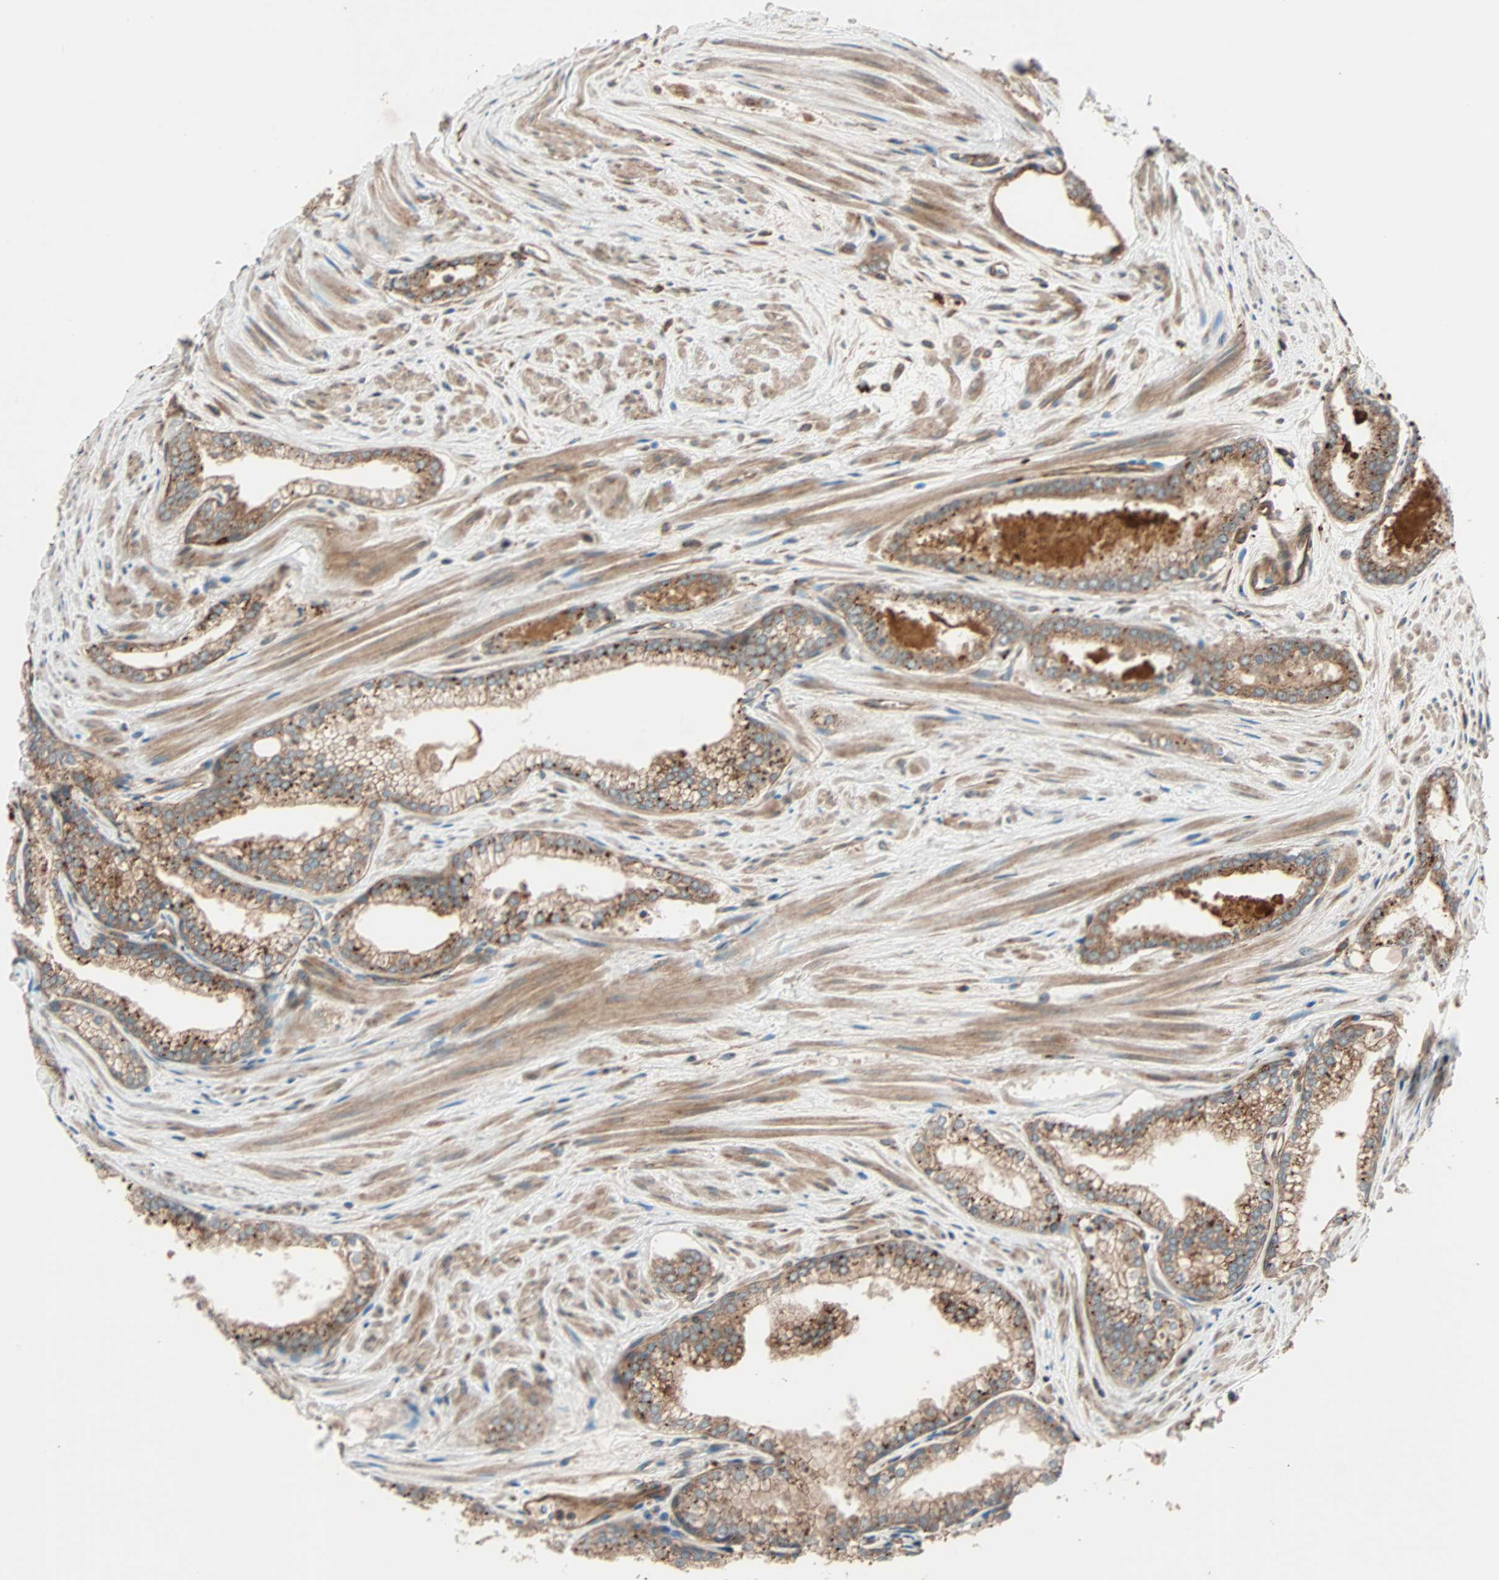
{"staining": {"intensity": "moderate", "quantity": ">75%", "location": "cytoplasmic/membranous"}, "tissue": "prostate cancer", "cell_type": "Tumor cells", "image_type": "cancer", "snomed": [{"axis": "morphology", "description": "Adenocarcinoma, Low grade"}, {"axis": "topography", "description": "Prostate"}], "caption": "Prostate cancer (adenocarcinoma (low-grade)) stained with a brown dye demonstrates moderate cytoplasmic/membranous positive staining in about >75% of tumor cells.", "gene": "PHYH", "patient": {"sex": "male", "age": 60}}